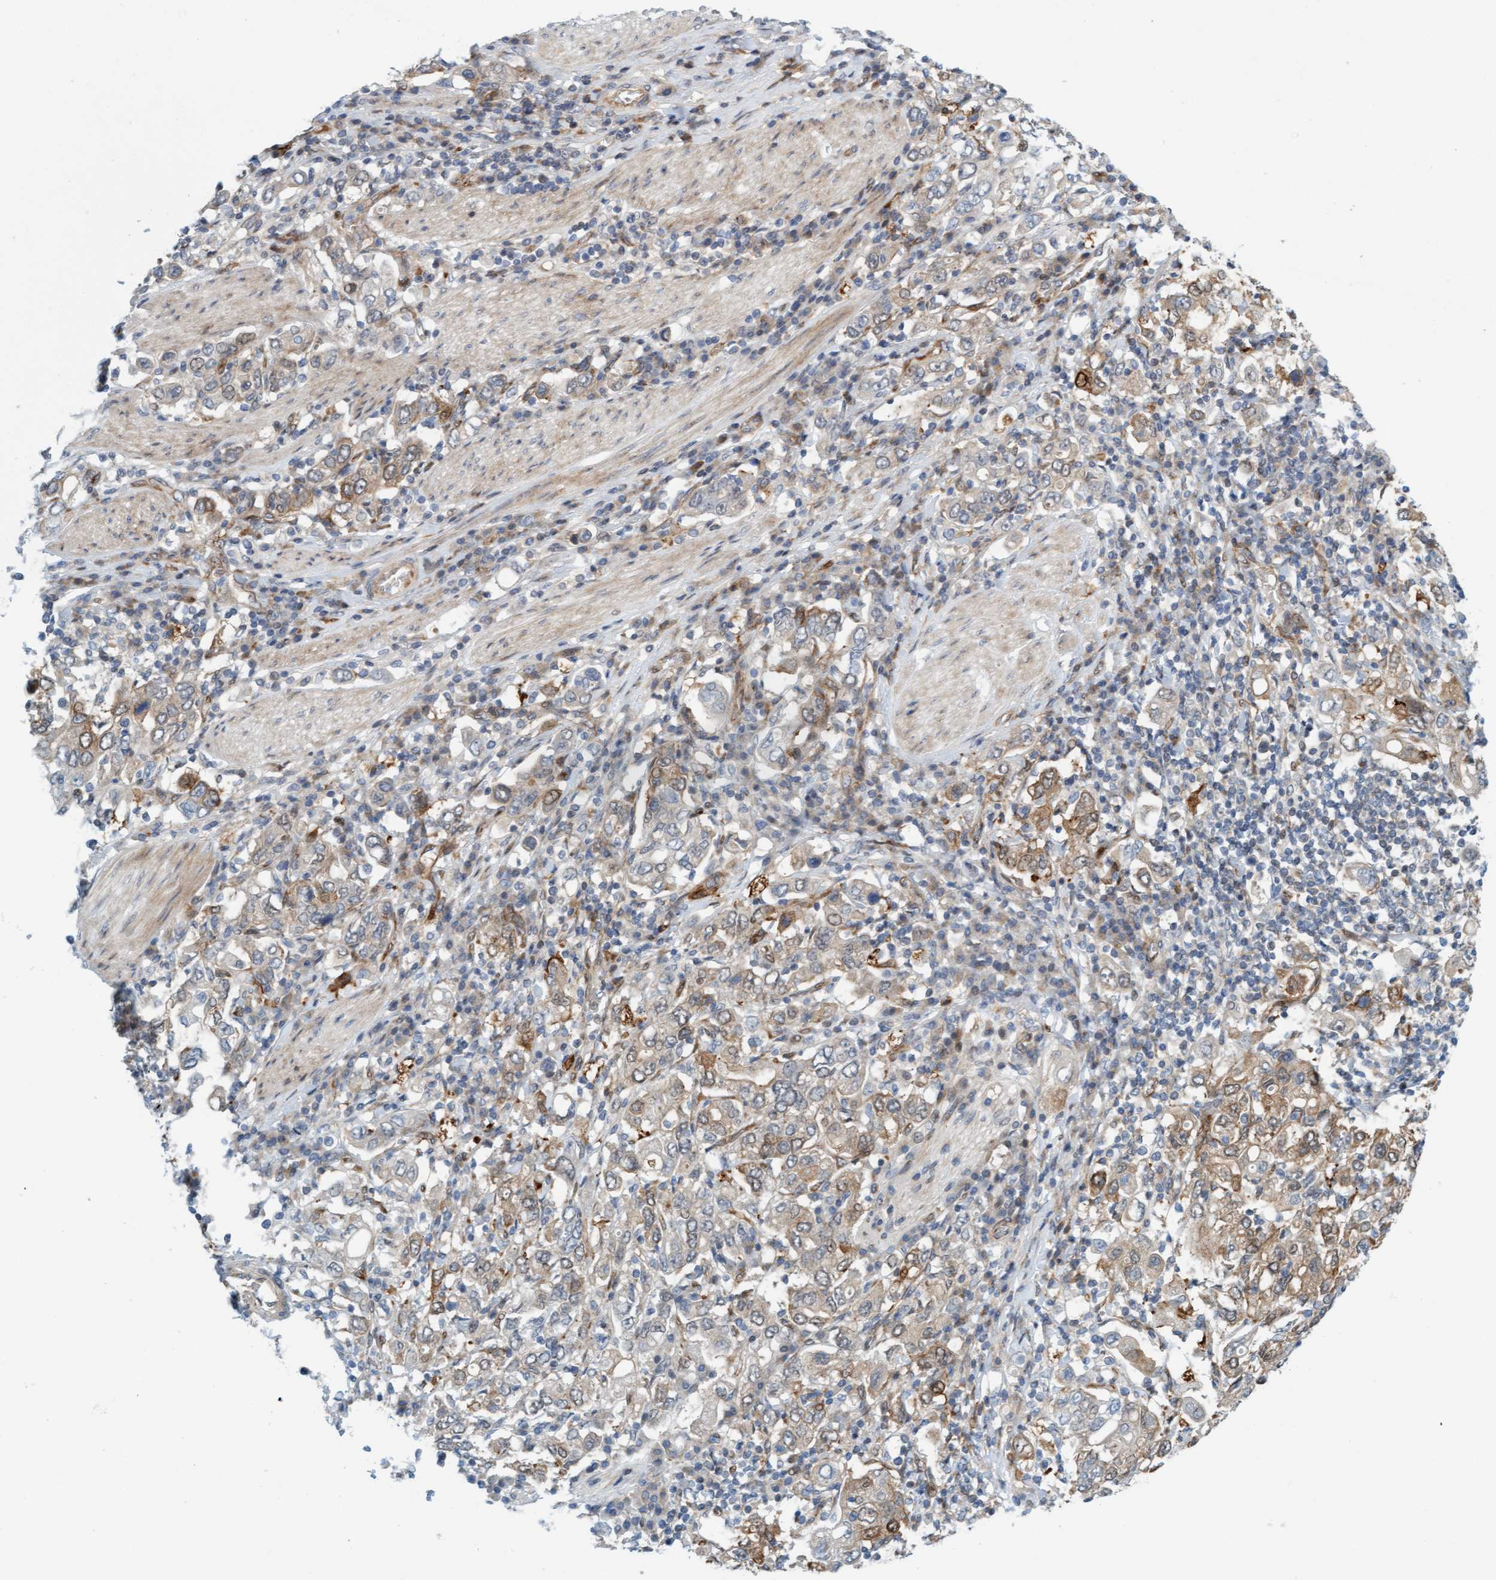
{"staining": {"intensity": "moderate", "quantity": "25%-75%", "location": "cytoplasmic/membranous"}, "tissue": "stomach cancer", "cell_type": "Tumor cells", "image_type": "cancer", "snomed": [{"axis": "morphology", "description": "Adenocarcinoma, NOS"}, {"axis": "topography", "description": "Stomach, upper"}], "caption": "Immunohistochemistry (DAB) staining of human stomach cancer (adenocarcinoma) shows moderate cytoplasmic/membranous protein staining in about 25%-75% of tumor cells.", "gene": "EIF4EBP1", "patient": {"sex": "male", "age": 62}}